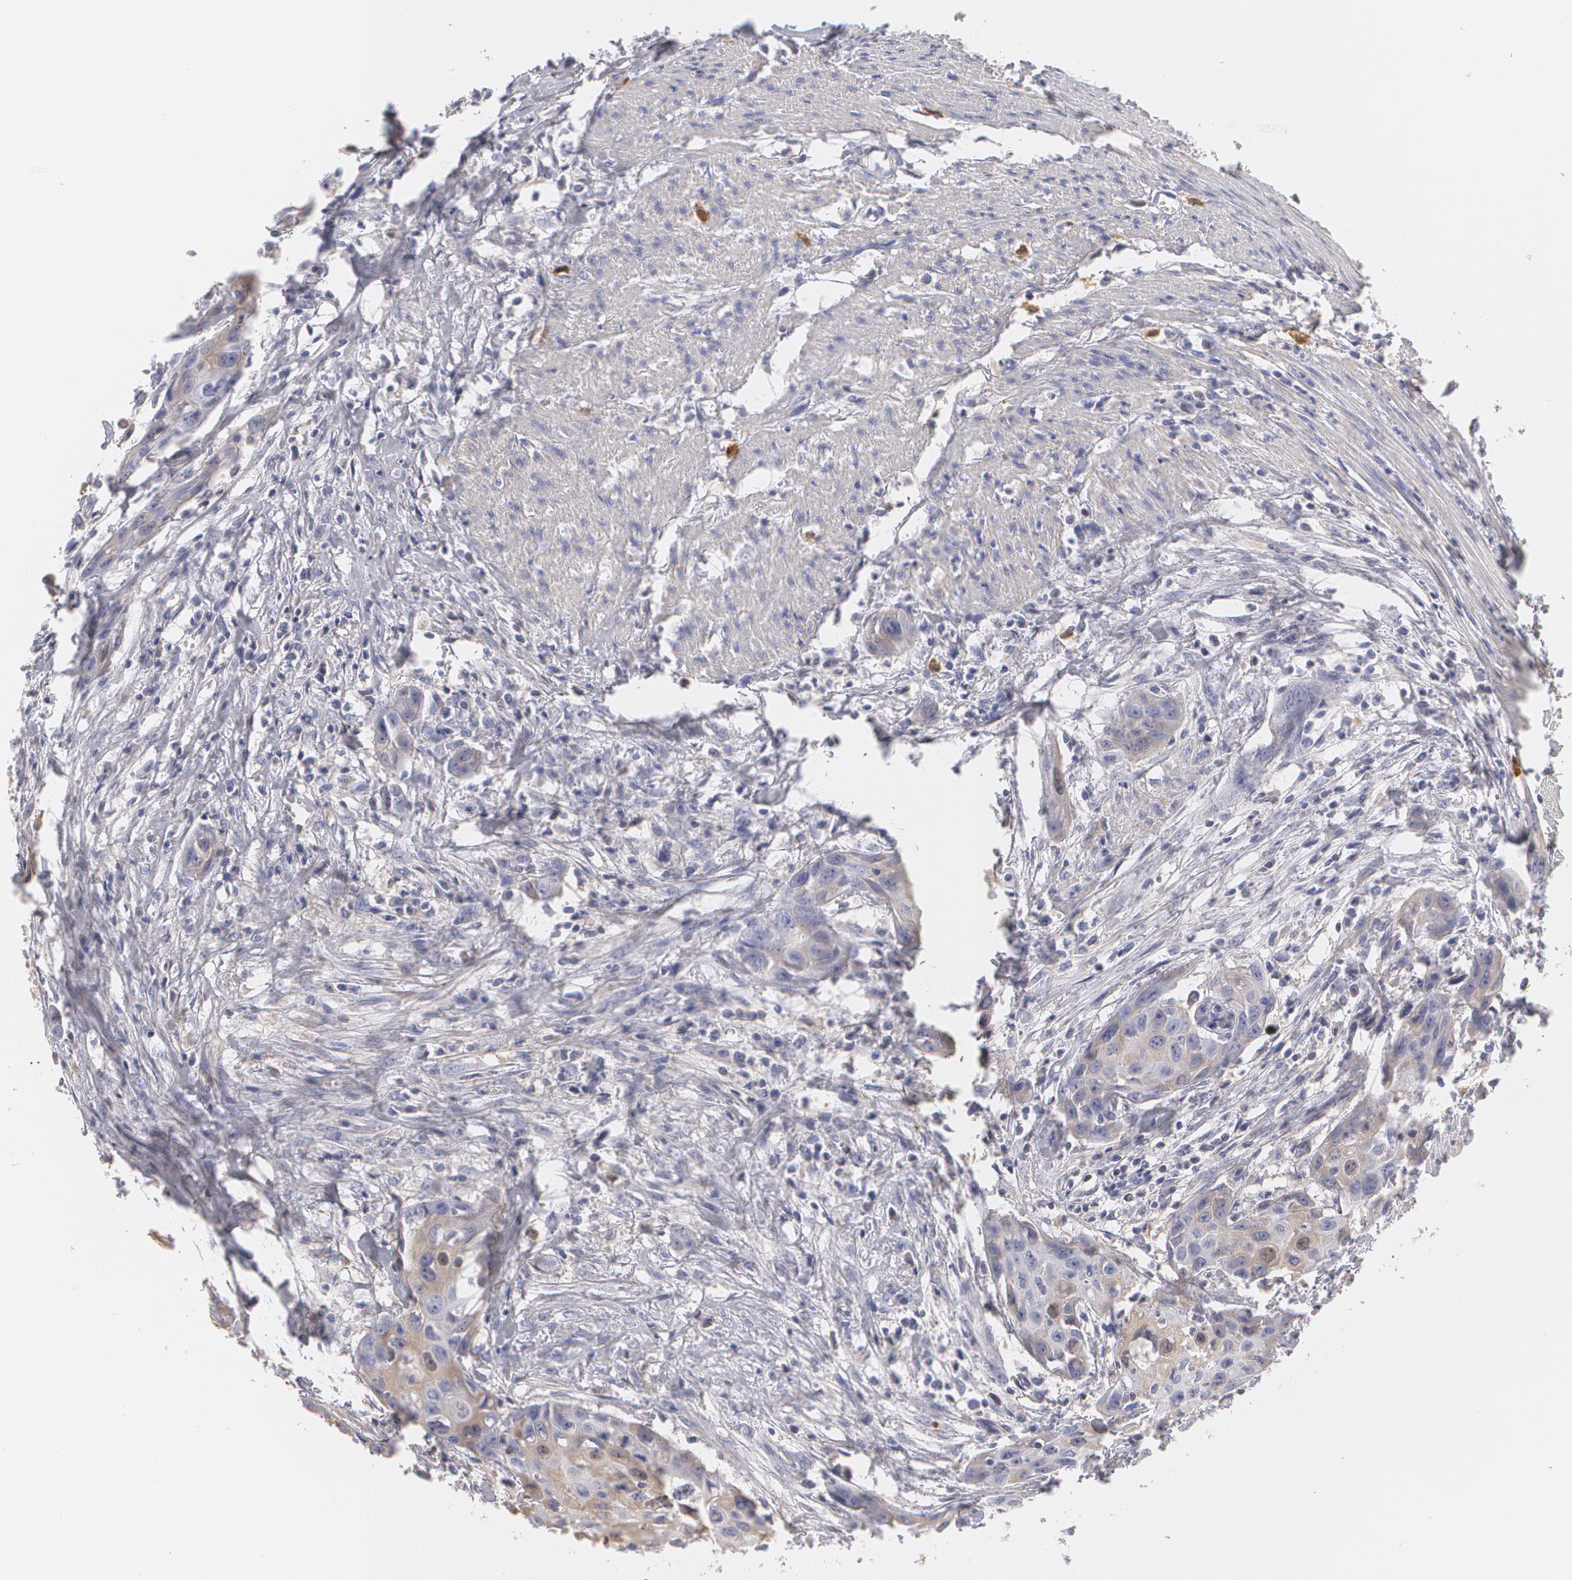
{"staining": {"intensity": "weak", "quantity": "25%-75%", "location": "cytoplasmic/membranous"}, "tissue": "urothelial cancer", "cell_type": "Tumor cells", "image_type": "cancer", "snomed": [{"axis": "morphology", "description": "Urothelial carcinoma, High grade"}, {"axis": "topography", "description": "Urinary bladder"}], "caption": "An image of urothelial carcinoma (high-grade) stained for a protein shows weak cytoplasmic/membranous brown staining in tumor cells.", "gene": "SERPINA1", "patient": {"sex": "male", "age": 54}}